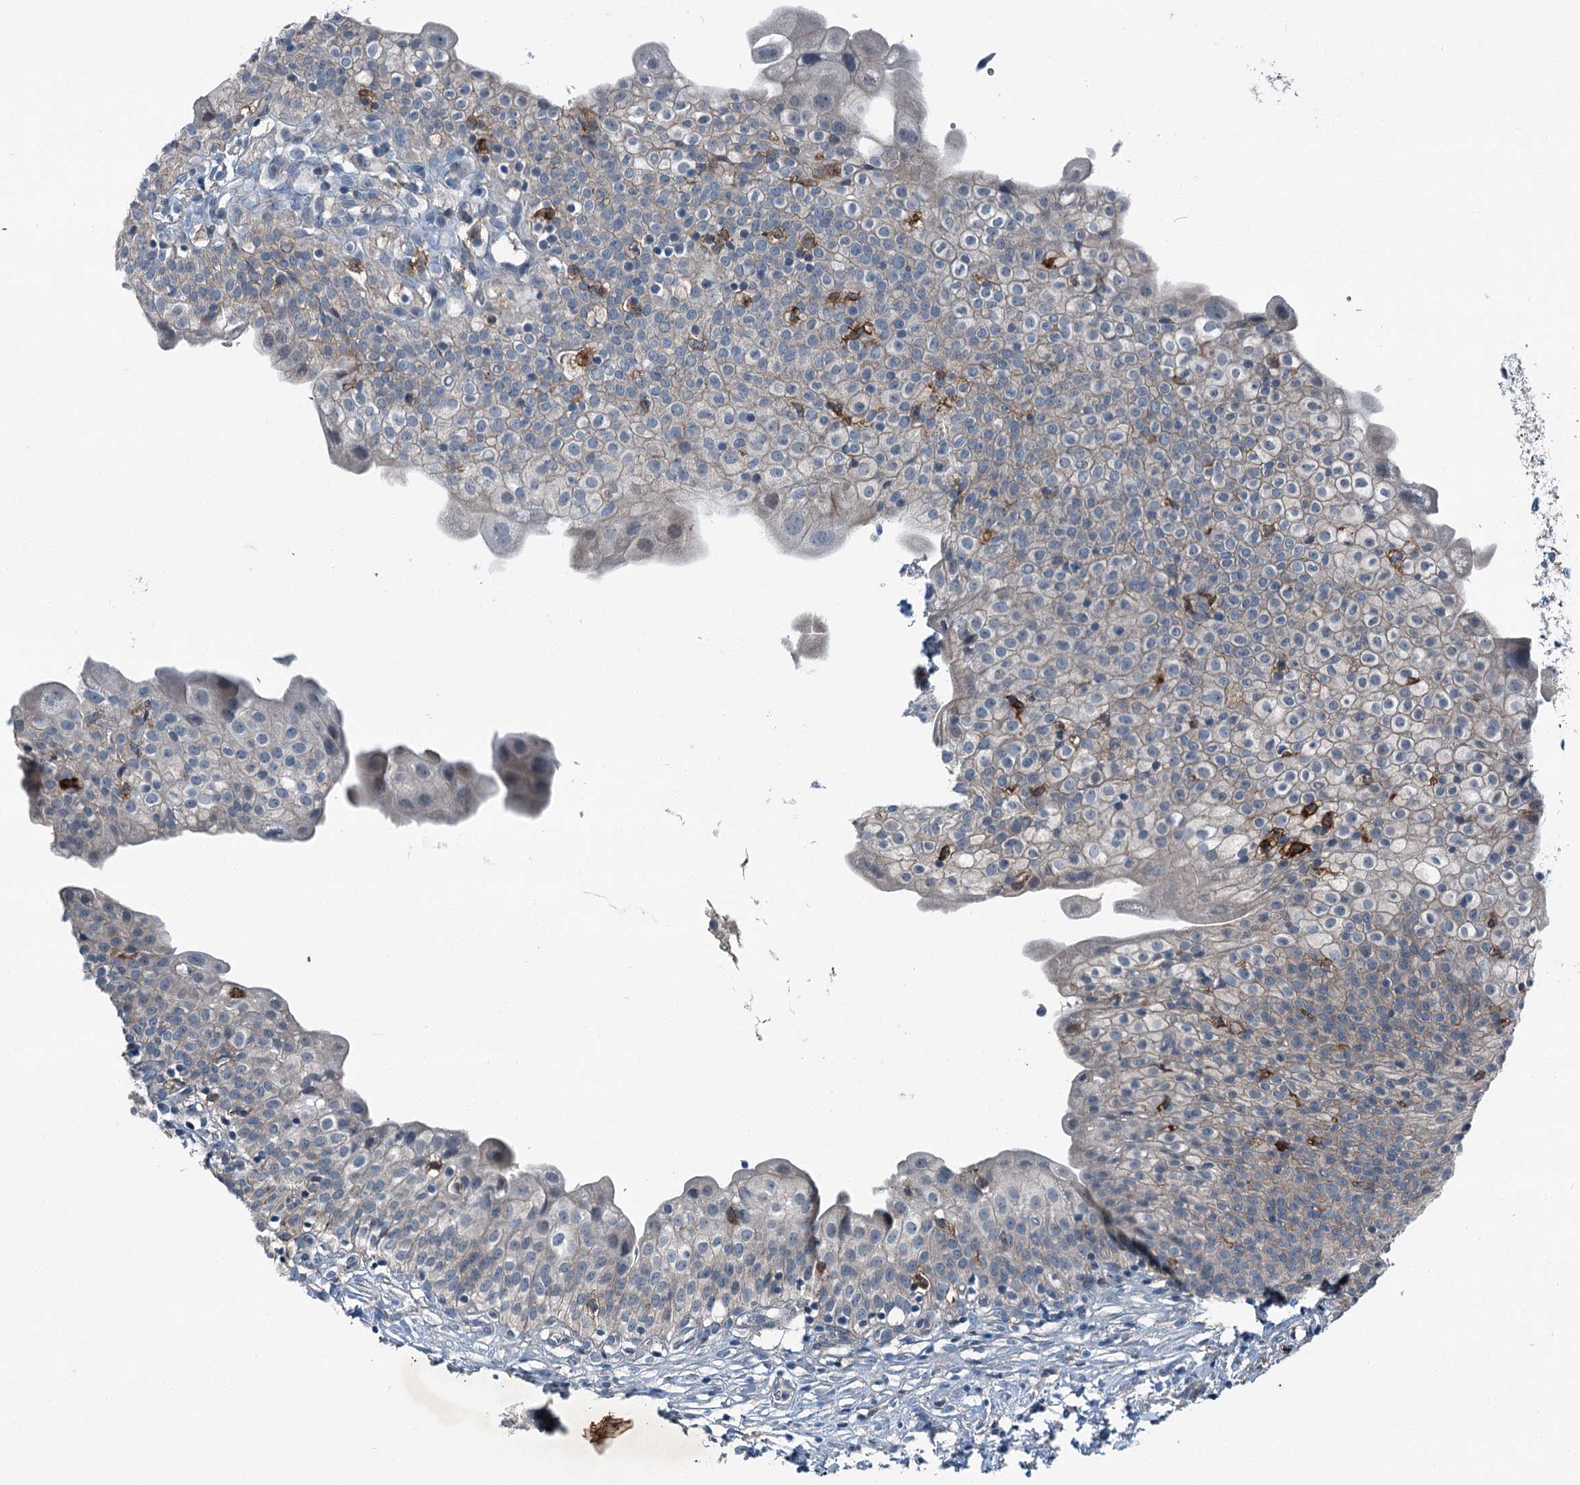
{"staining": {"intensity": "moderate", "quantity": "<25%", "location": "cytoplasmic/membranous"}, "tissue": "urinary bladder", "cell_type": "Urothelial cells", "image_type": "normal", "snomed": [{"axis": "morphology", "description": "Normal tissue, NOS"}, {"axis": "topography", "description": "Urinary bladder"}], "caption": "Moderate cytoplasmic/membranous protein expression is identified in about <25% of urothelial cells in urinary bladder. The protein is stained brown, and the nuclei are stained in blue (DAB (3,3'-diaminobenzidine) IHC with brightfield microscopy, high magnification).", "gene": "AXL", "patient": {"sex": "male", "age": 55}}